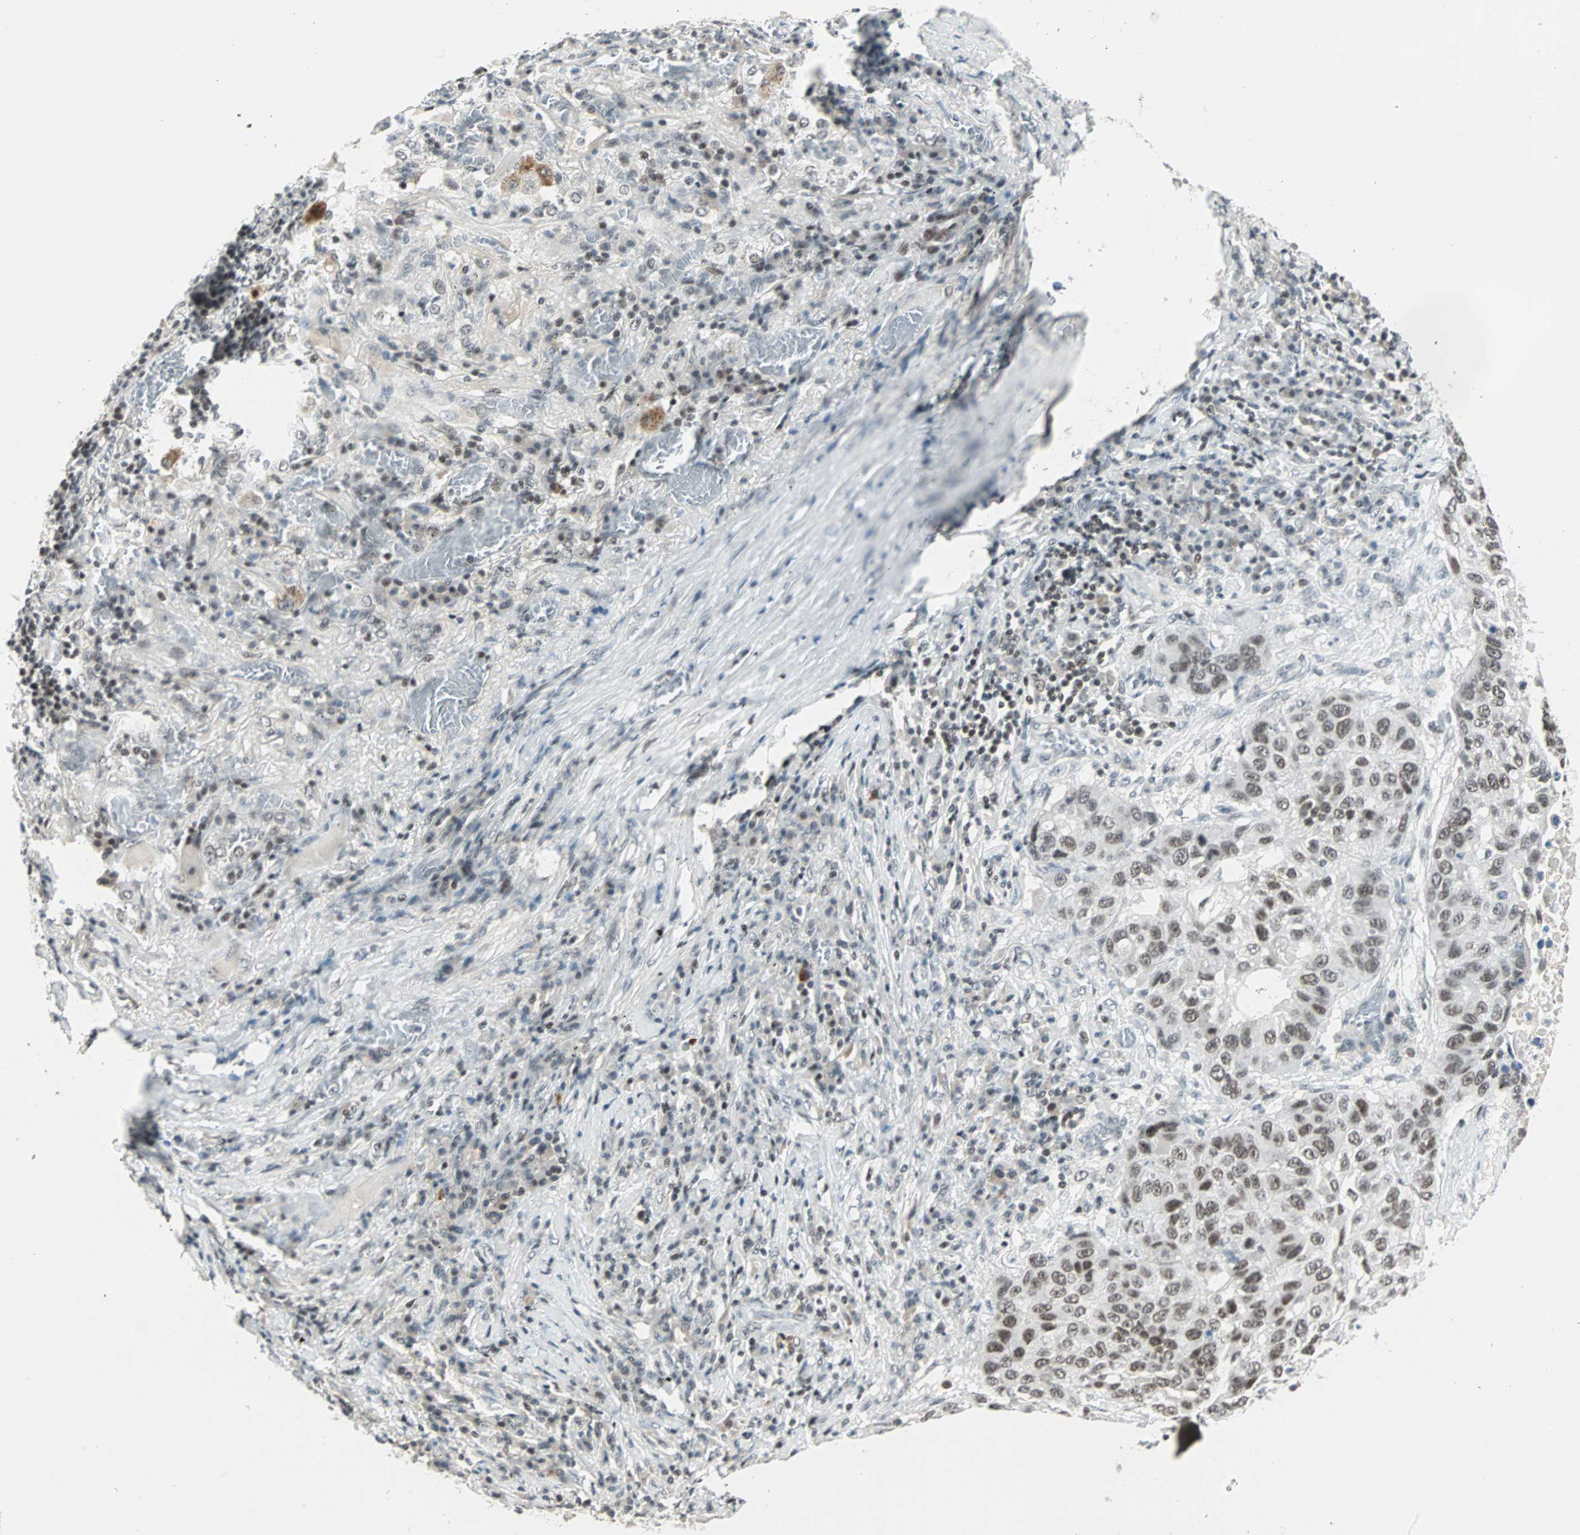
{"staining": {"intensity": "moderate", "quantity": ">75%", "location": "nuclear"}, "tissue": "lung cancer", "cell_type": "Tumor cells", "image_type": "cancer", "snomed": [{"axis": "morphology", "description": "Squamous cell carcinoma, NOS"}, {"axis": "topography", "description": "Lung"}], "caption": "Immunohistochemistry of human squamous cell carcinoma (lung) shows medium levels of moderate nuclear expression in approximately >75% of tumor cells.", "gene": "SIN3A", "patient": {"sex": "male", "age": 57}}